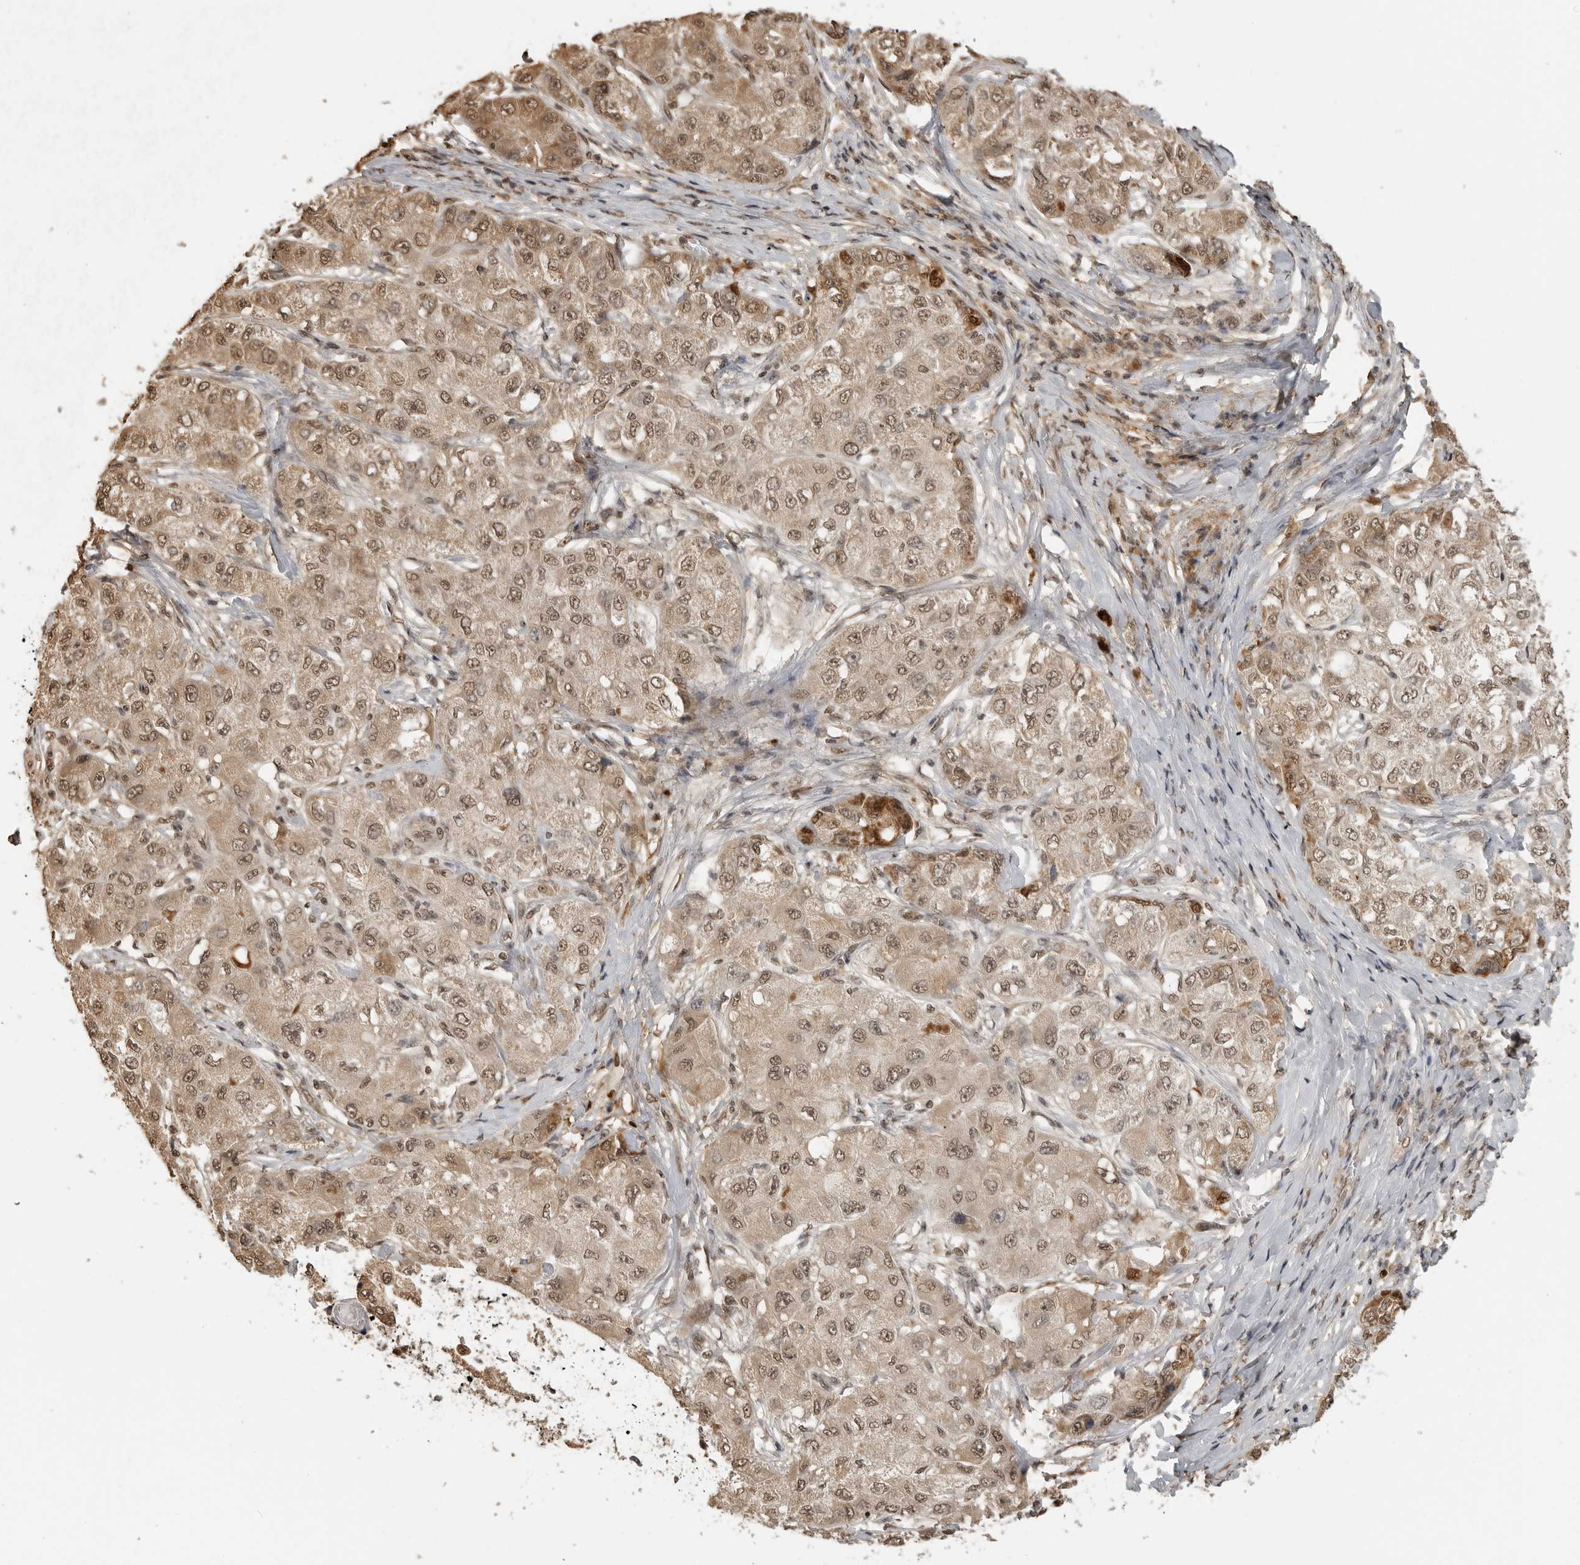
{"staining": {"intensity": "moderate", "quantity": ">75%", "location": "cytoplasmic/membranous,nuclear"}, "tissue": "liver cancer", "cell_type": "Tumor cells", "image_type": "cancer", "snomed": [{"axis": "morphology", "description": "Carcinoma, Hepatocellular, NOS"}, {"axis": "topography", "description": "Liver"}], "caption": "Brown immunohistochemical staining in human liver hepatocellular carcinoma shows moderate cytoplasmic/membranous and nuclear staining in approximately >75% of tumor cells.", "gene": "CLOCK", "patient": {"sex": "male", "age": 80}}